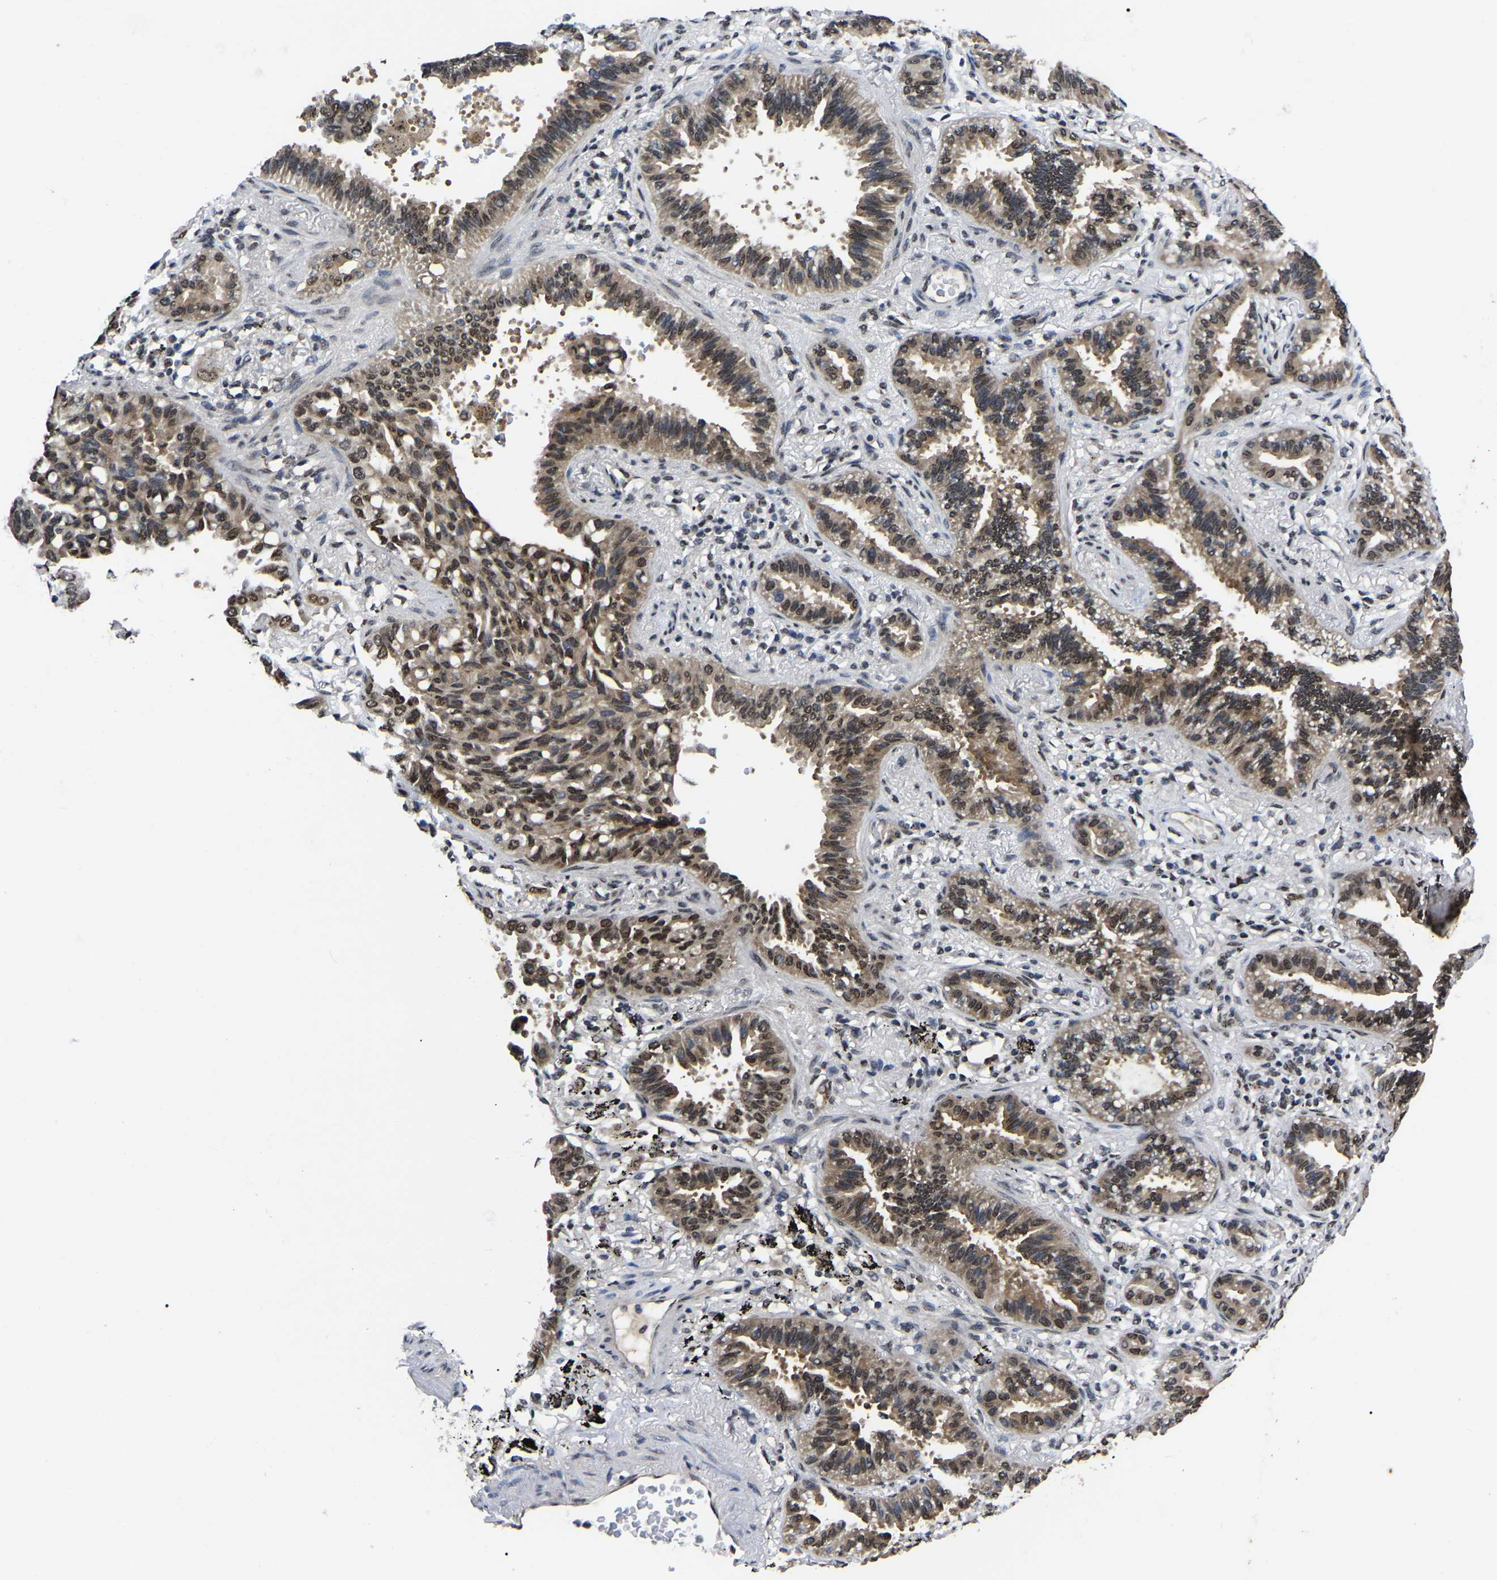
{"staining": {"intensity": "moderate", "quantity": "25%-75%", "location": "cytoplasmic/membranous,nuclear"}, "tissue": "lung cancer", "cell_type": "Tumor cells", "image_type": "cancer", "snomed": [{"axis": "morphology", "description": "Normal tissue, NOS"}, {"axis": "morphology", "description": "Adenocarcinoma, NOS"}, {"axis": "topography", "description": "Lung"}], "caption": "Protein analysis of lung cancer tissue displays moderate cytoplasmic/membranous and nuclear staining in about 25%-75% of tumor cells.", "gene": "TRIM35", "patient": {"sex": "male", "age": 59}}